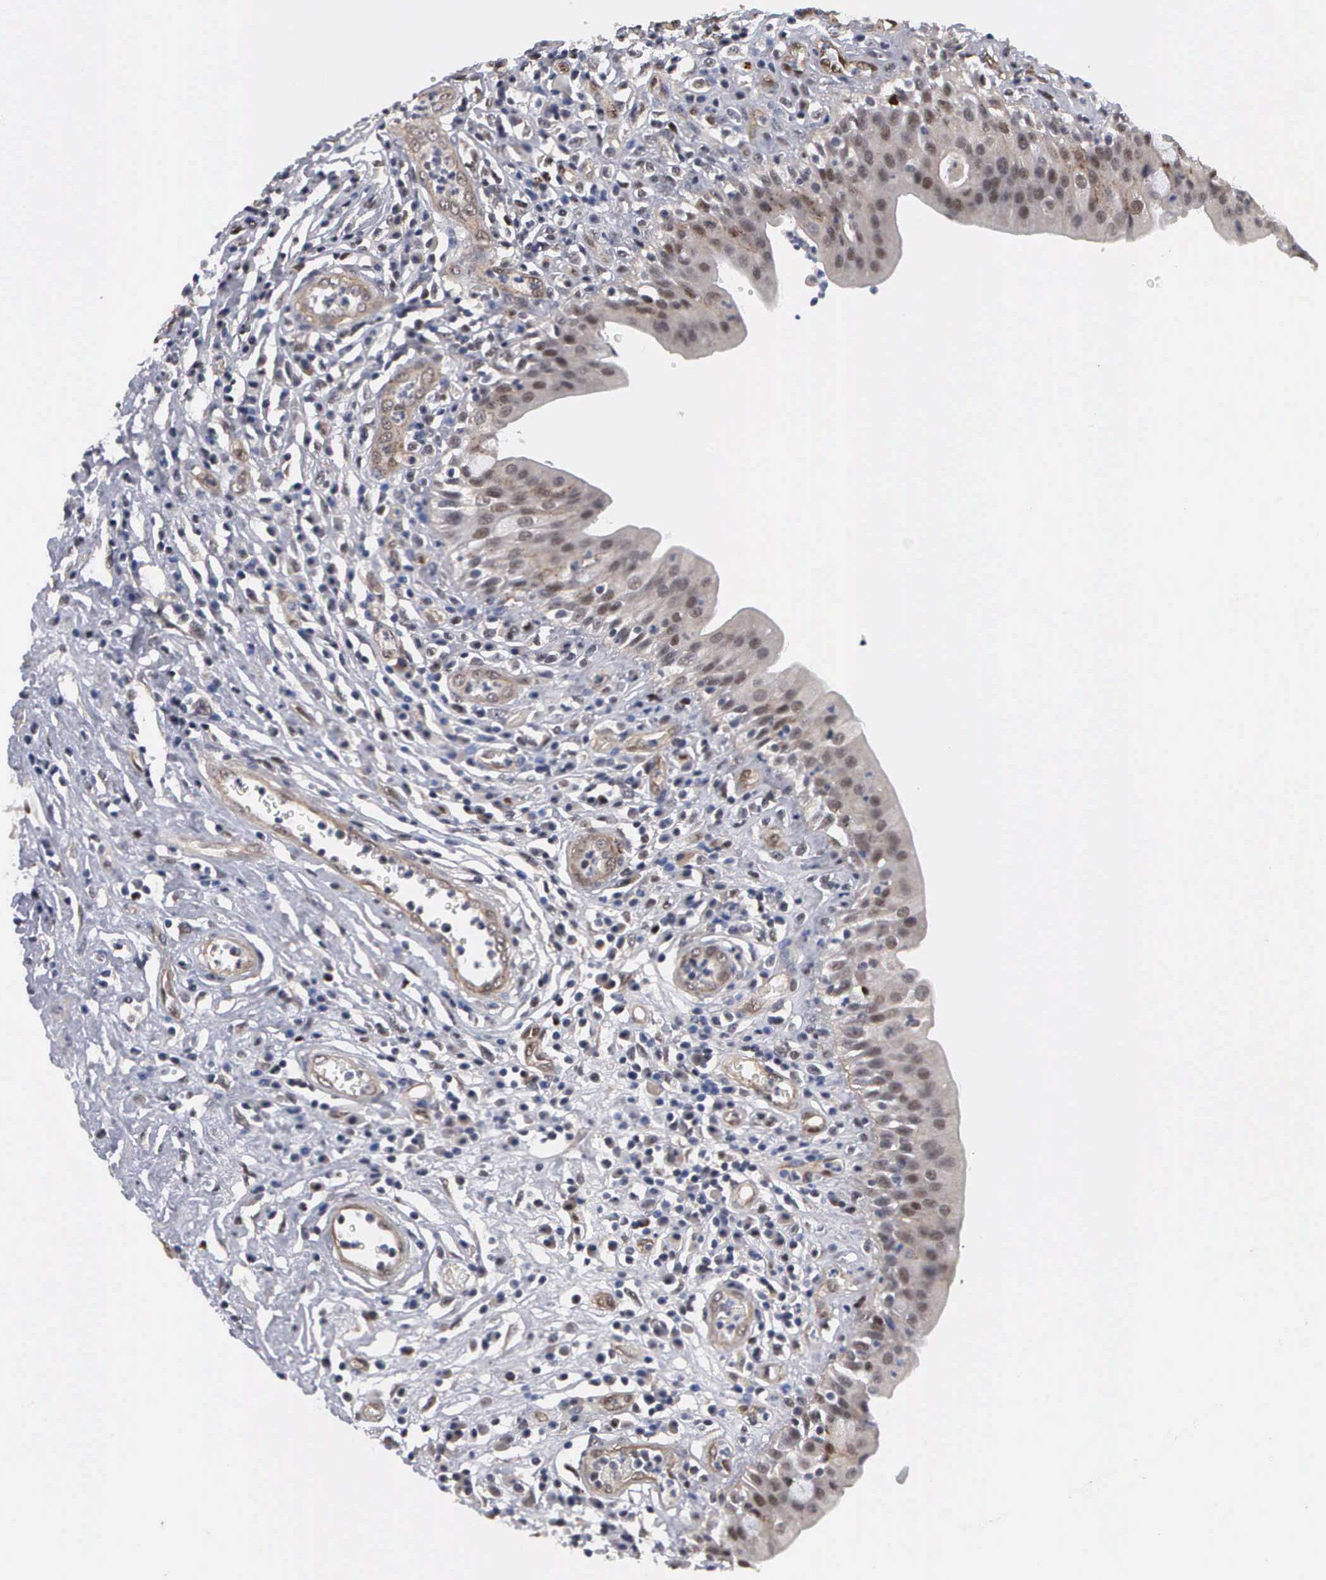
{"staining": {"intensity": "weak", "quantity": ">75%", "location": "nuclear"}, "tissue": "urinary bladder", "cell_type": "Urothelial cells", "image_type": "normal", "snomed": [{"axis": "morphology", "description": "Normal tissue, NOS"}, {"axis": "topography", "description": "Urinary bladder"}], "caption": "A high-resolution image shows IHC staining of benign urinary bladder, which shows weak nuclear expression in about >75% of urothelial cells. (brown staining indicates protein expression, while blue staining denotes nuclei).", "gene": "ZBTB33", "patient": {"sex": "female", "age": 85}}